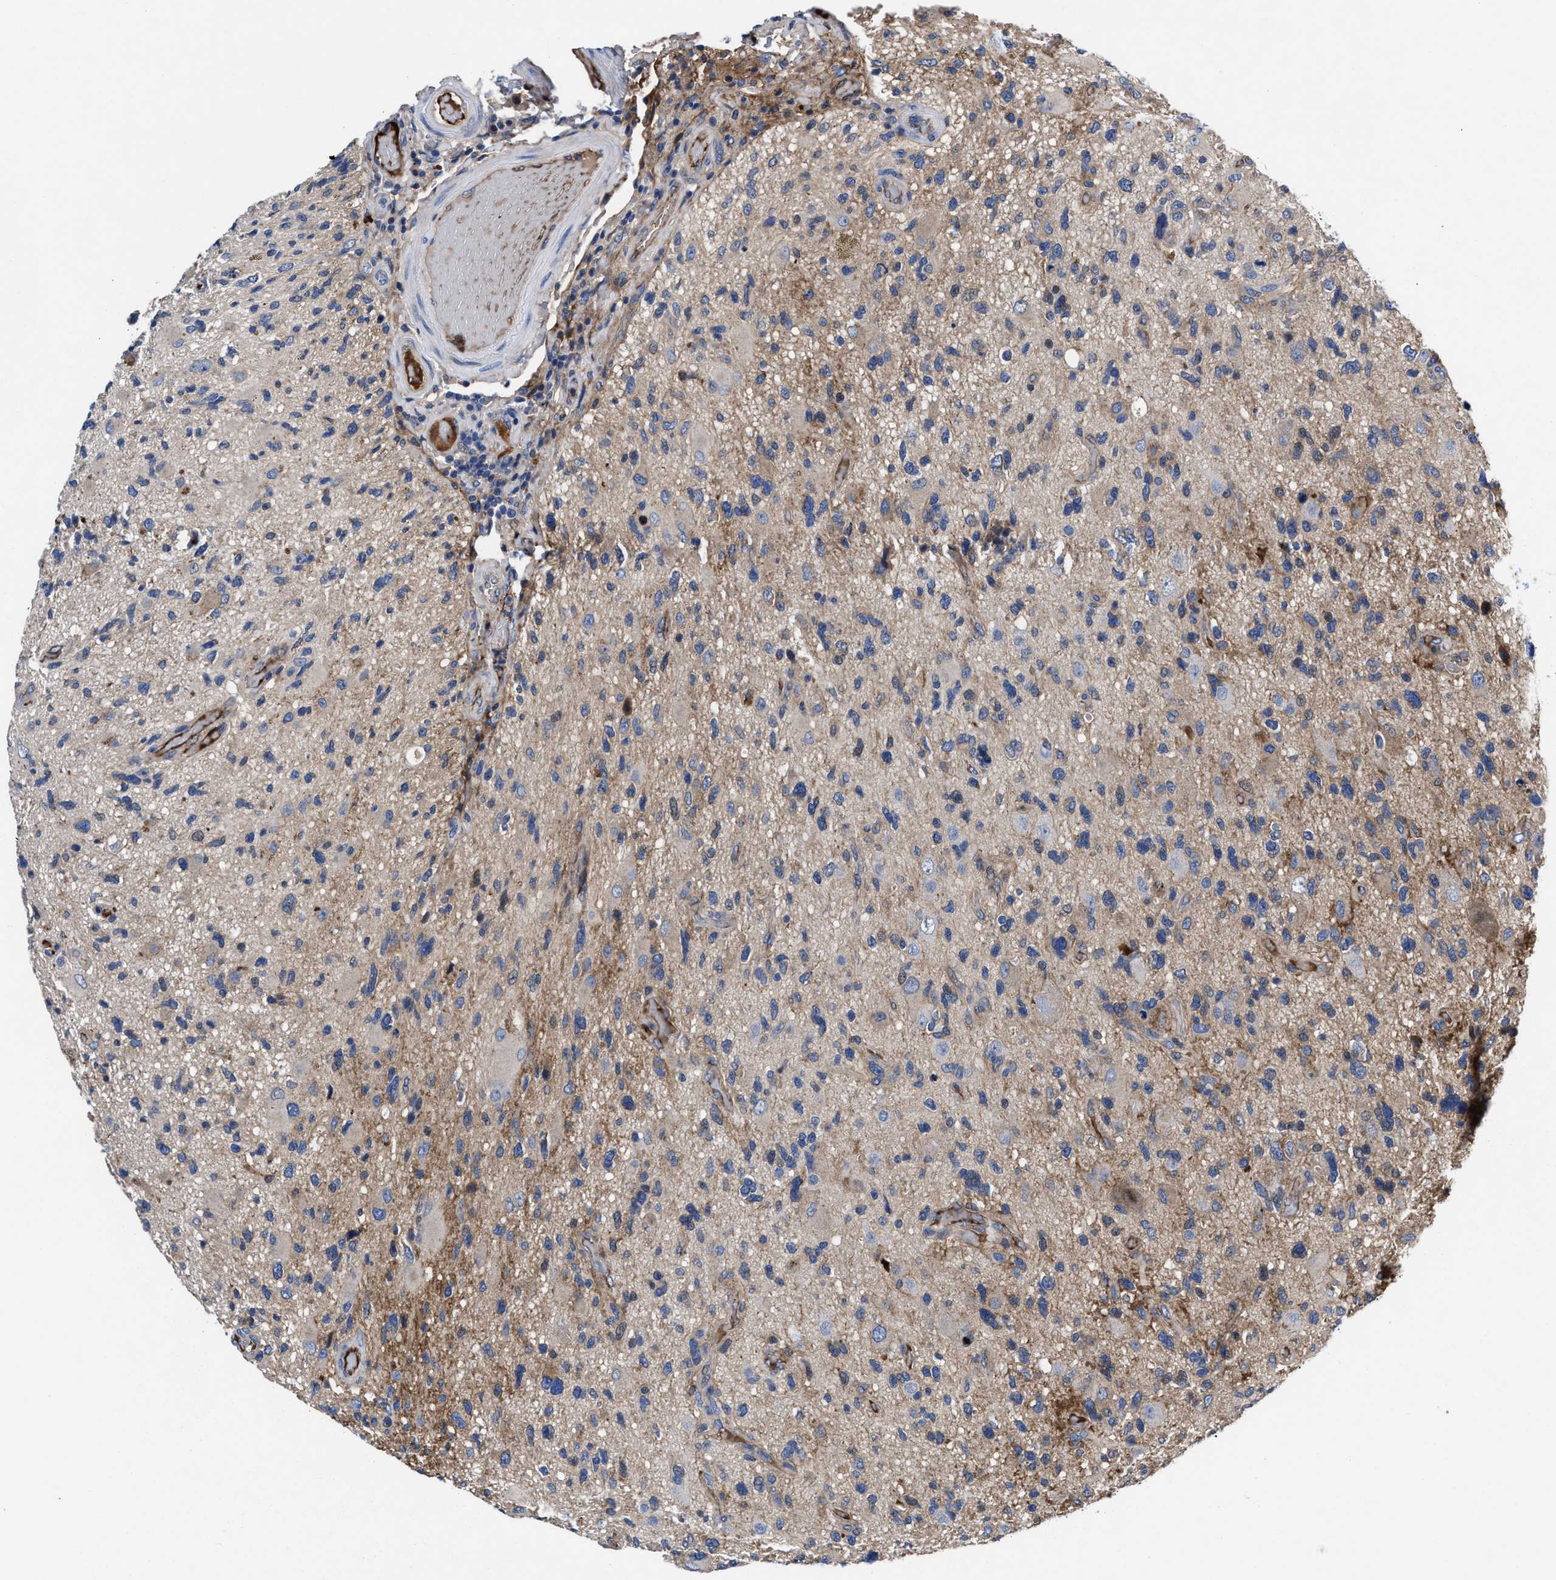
{"staining": {"intensity": "weak", "quantity": "<25%", "location": "cytoplasmic/membranous"}, "tissue": "glioma", "cell_type": "Tumor cells", "image_type": "cancer", "snomed": [{"axis": "morphology", "description": "Glioma, malignant, High grade"}, {"axis": "topography", "description": "Brain"}], "caption": "Tumor cells are negative for protein expression in human glioma.", "gene": "DHRS13", "patient": {"sex": "male", "age": 33}}